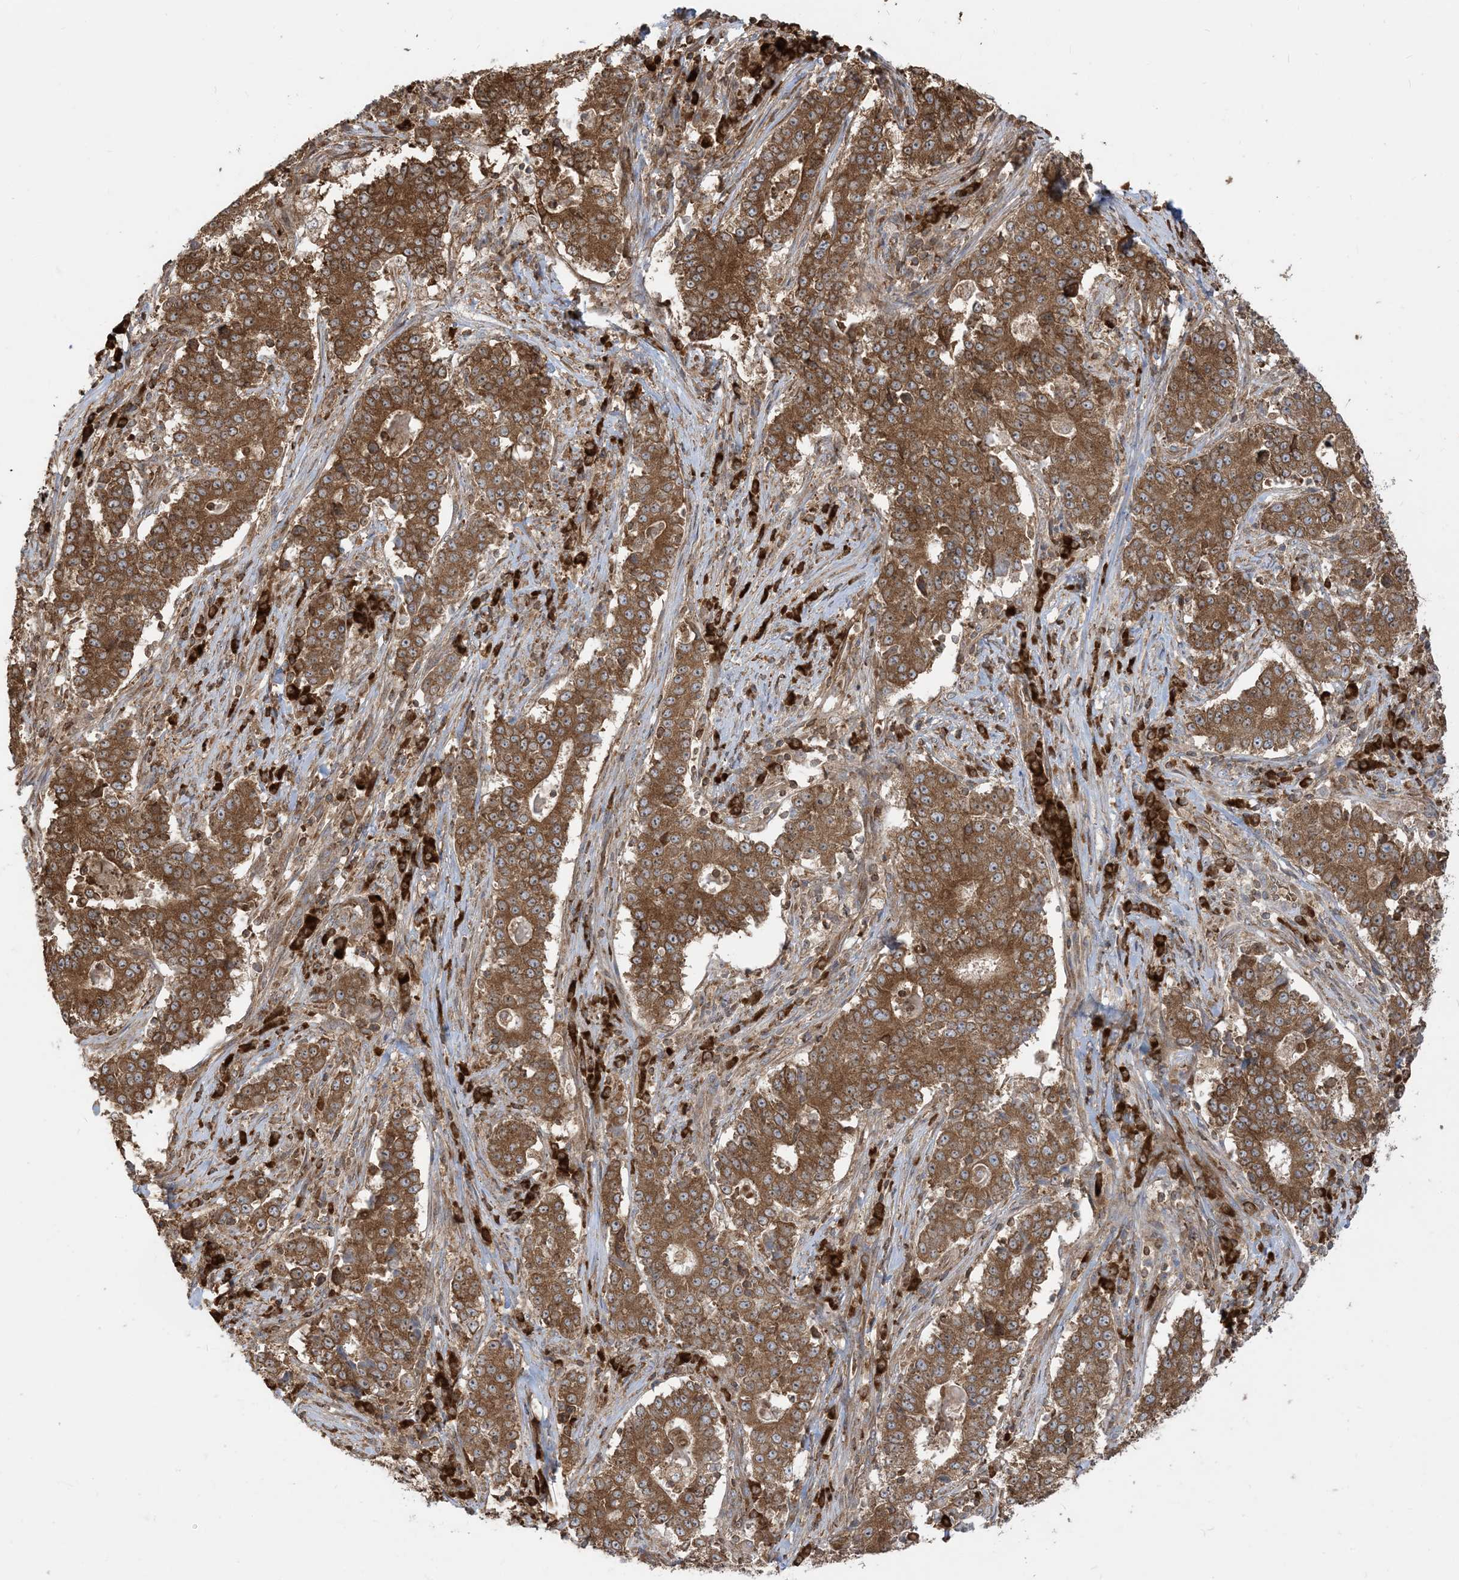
{"staining": {"intensity": "moderate", "quantity": ">75%", "location": "cytoplasmic/membranous,nuclear"}, "tissue": "stomach cancer", "cell_type": "Tumor cells", "image_type": "cancer", "snomed": [{"axis": "morphology", "description": "Adenocarcinoma, NOS"}, {"axis": "topography", "description": "Stomach"}], "caption": "This photomicrograph shows immunohistochemistry staining of stomach cancer (adenocarcinoma), with medium moderate cytoplasmic/membranous and nuclear staining in about >75% of tumor cells.", "gene": "SRP72", "patient": {"sex": "male", "age": 59}}